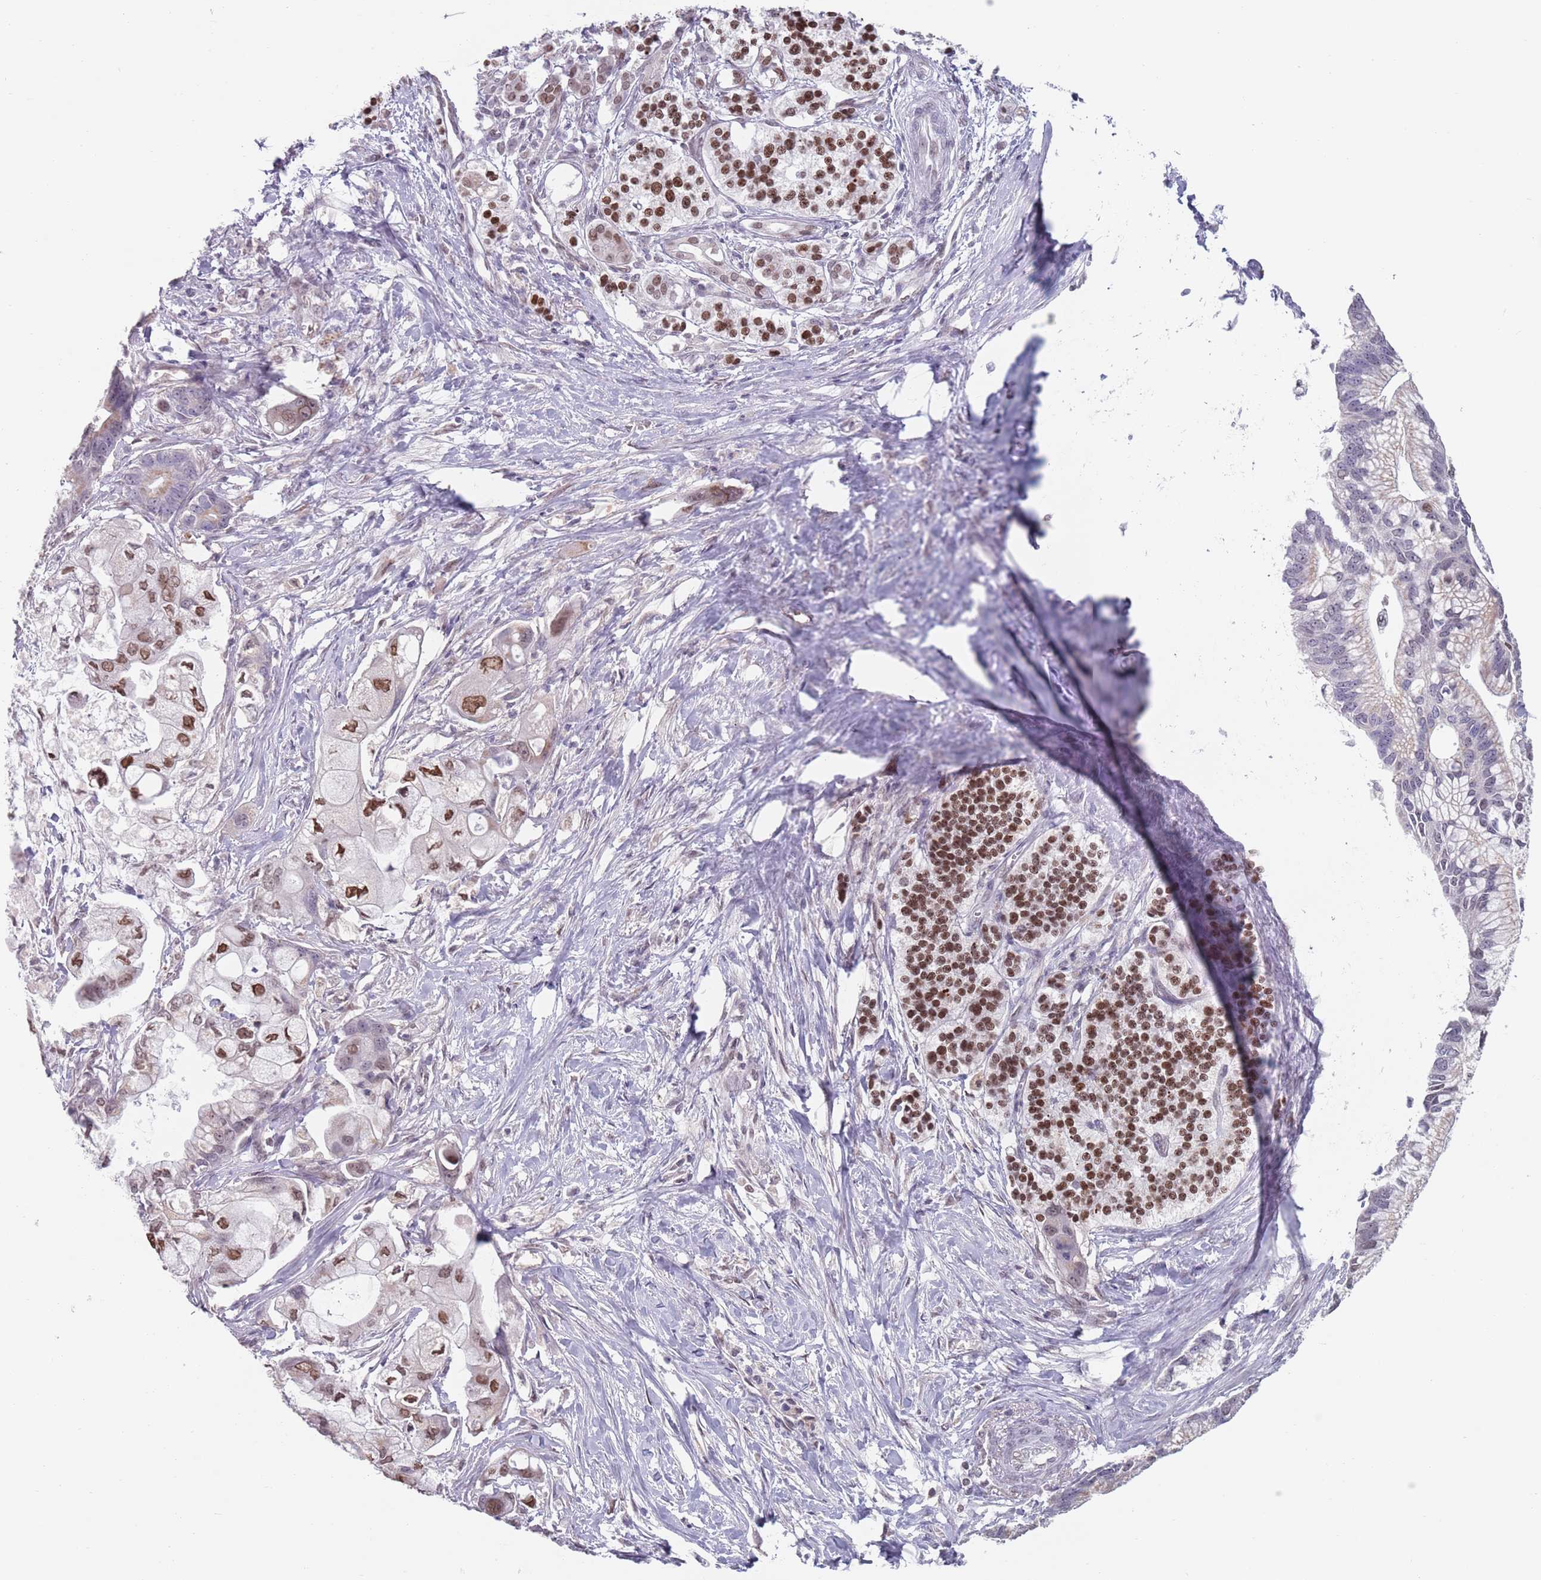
{"staining": {"intensity": "moderate", "quantity": "25%-75%", "location": "nuclear"}, "tissue": "pancreatic cancer", "cell_type": "Tumor cells", "image_type": "cancer", "snomed": [{"axis": "morphology", "description": "Adenocarcinoma, NOS"}, {"axis": "topography", "description": "Pancreas"}], "caption": "Protein analysis of pancreatic cancer tissue exhibits moderate nuclear positivity in about 25%-75% of tumor cells.", "gene": "MFSD12", "patient": {"sex": "male", "age": 68}}